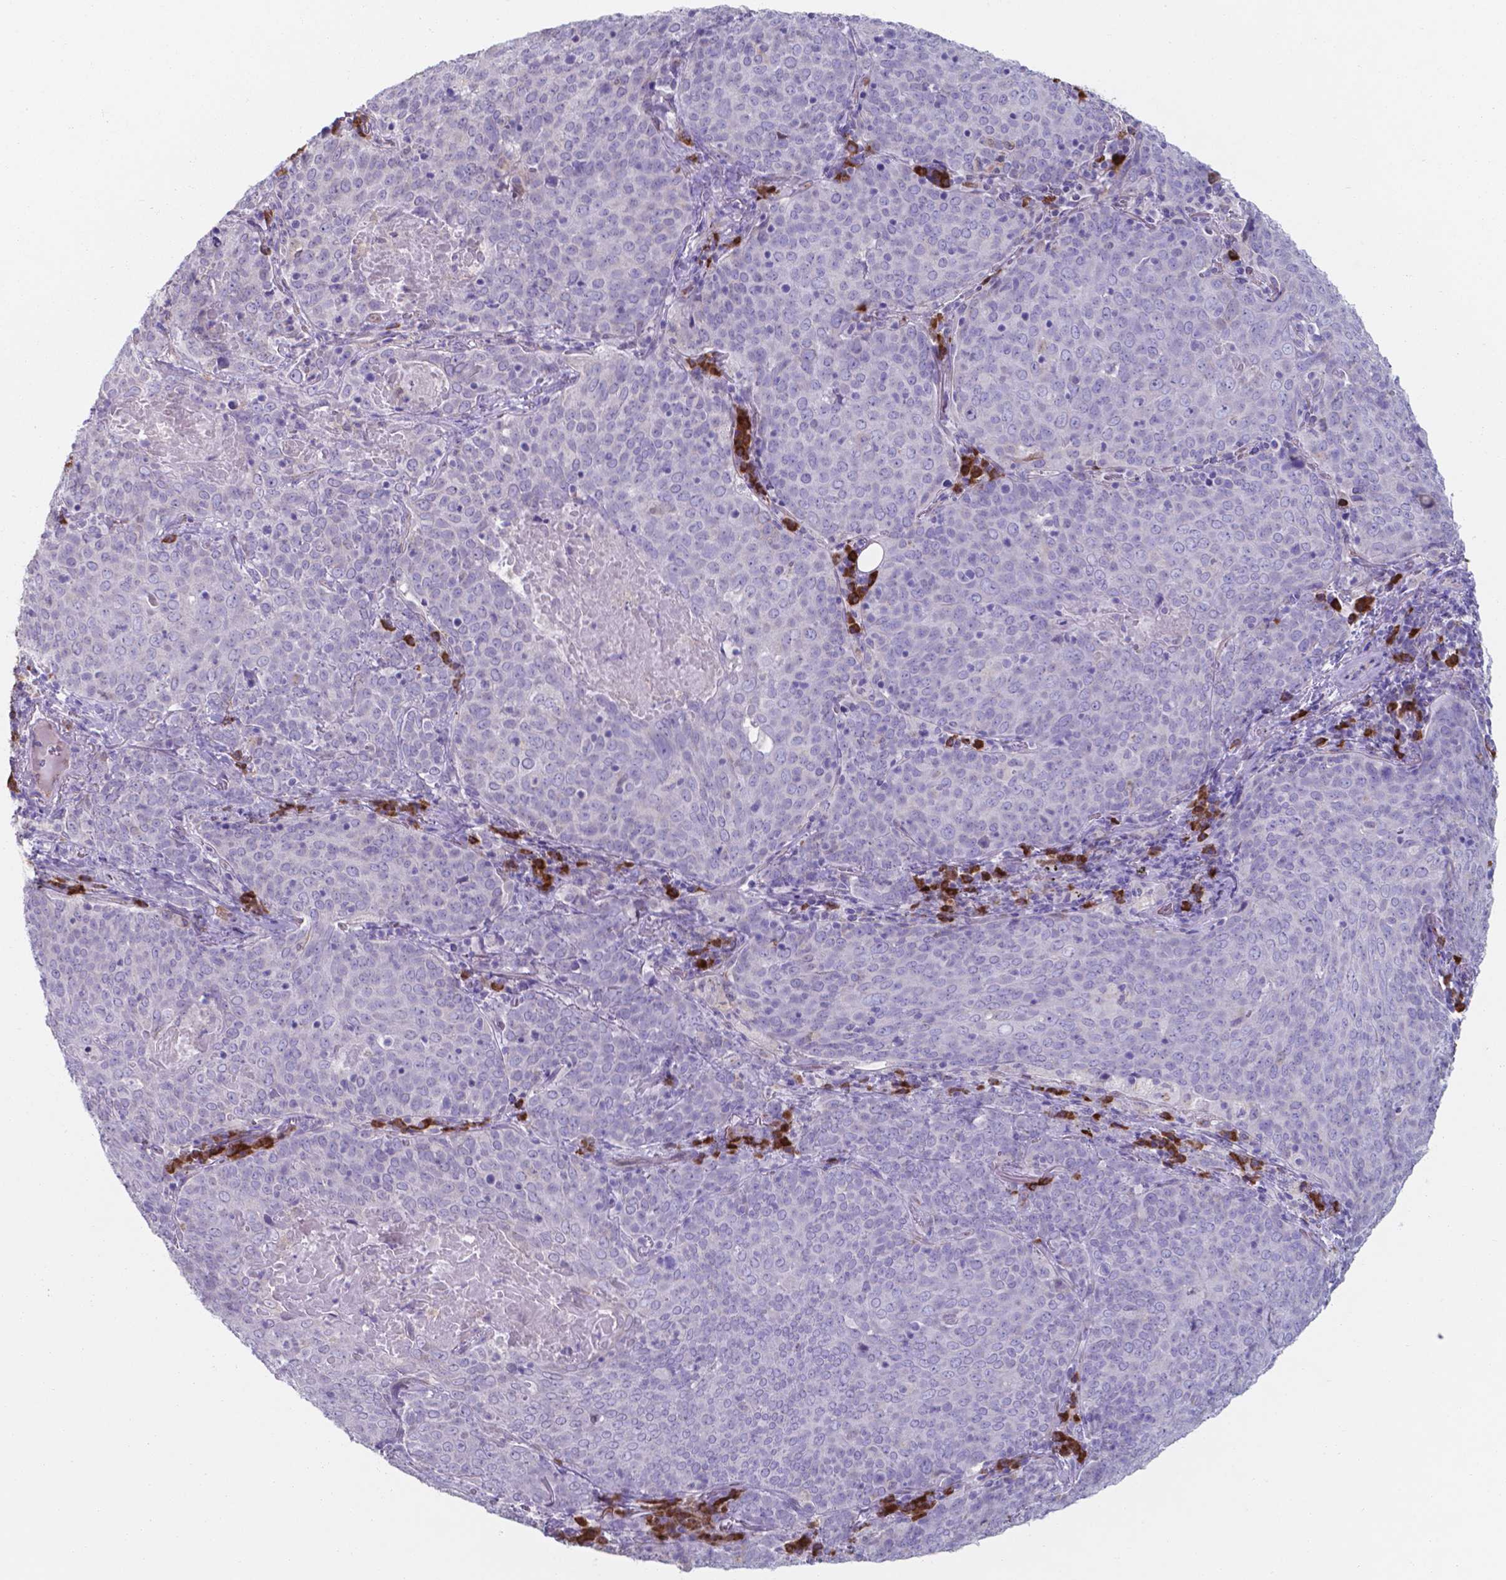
{"staining": {"intensity": "negative", "quantity": "none", "location": "none"}, "tissue": "lung cancer", "cell_type": "Tumor cells", "image_type": "cancer", "snomed": [{"axis": "morphology", "description": "Squamous cell carcinoma, NOS"}, {"axis": "topography", "description": "Lung"}], "caption": "Immunohistochemistry of human lung cancer demonstrates no expression in tumor cells. (Brightfield microscopy of DAB IHC at high magnification).", "gene": "UBE2J1", "patient": {"sex": "male", "age": 82}}